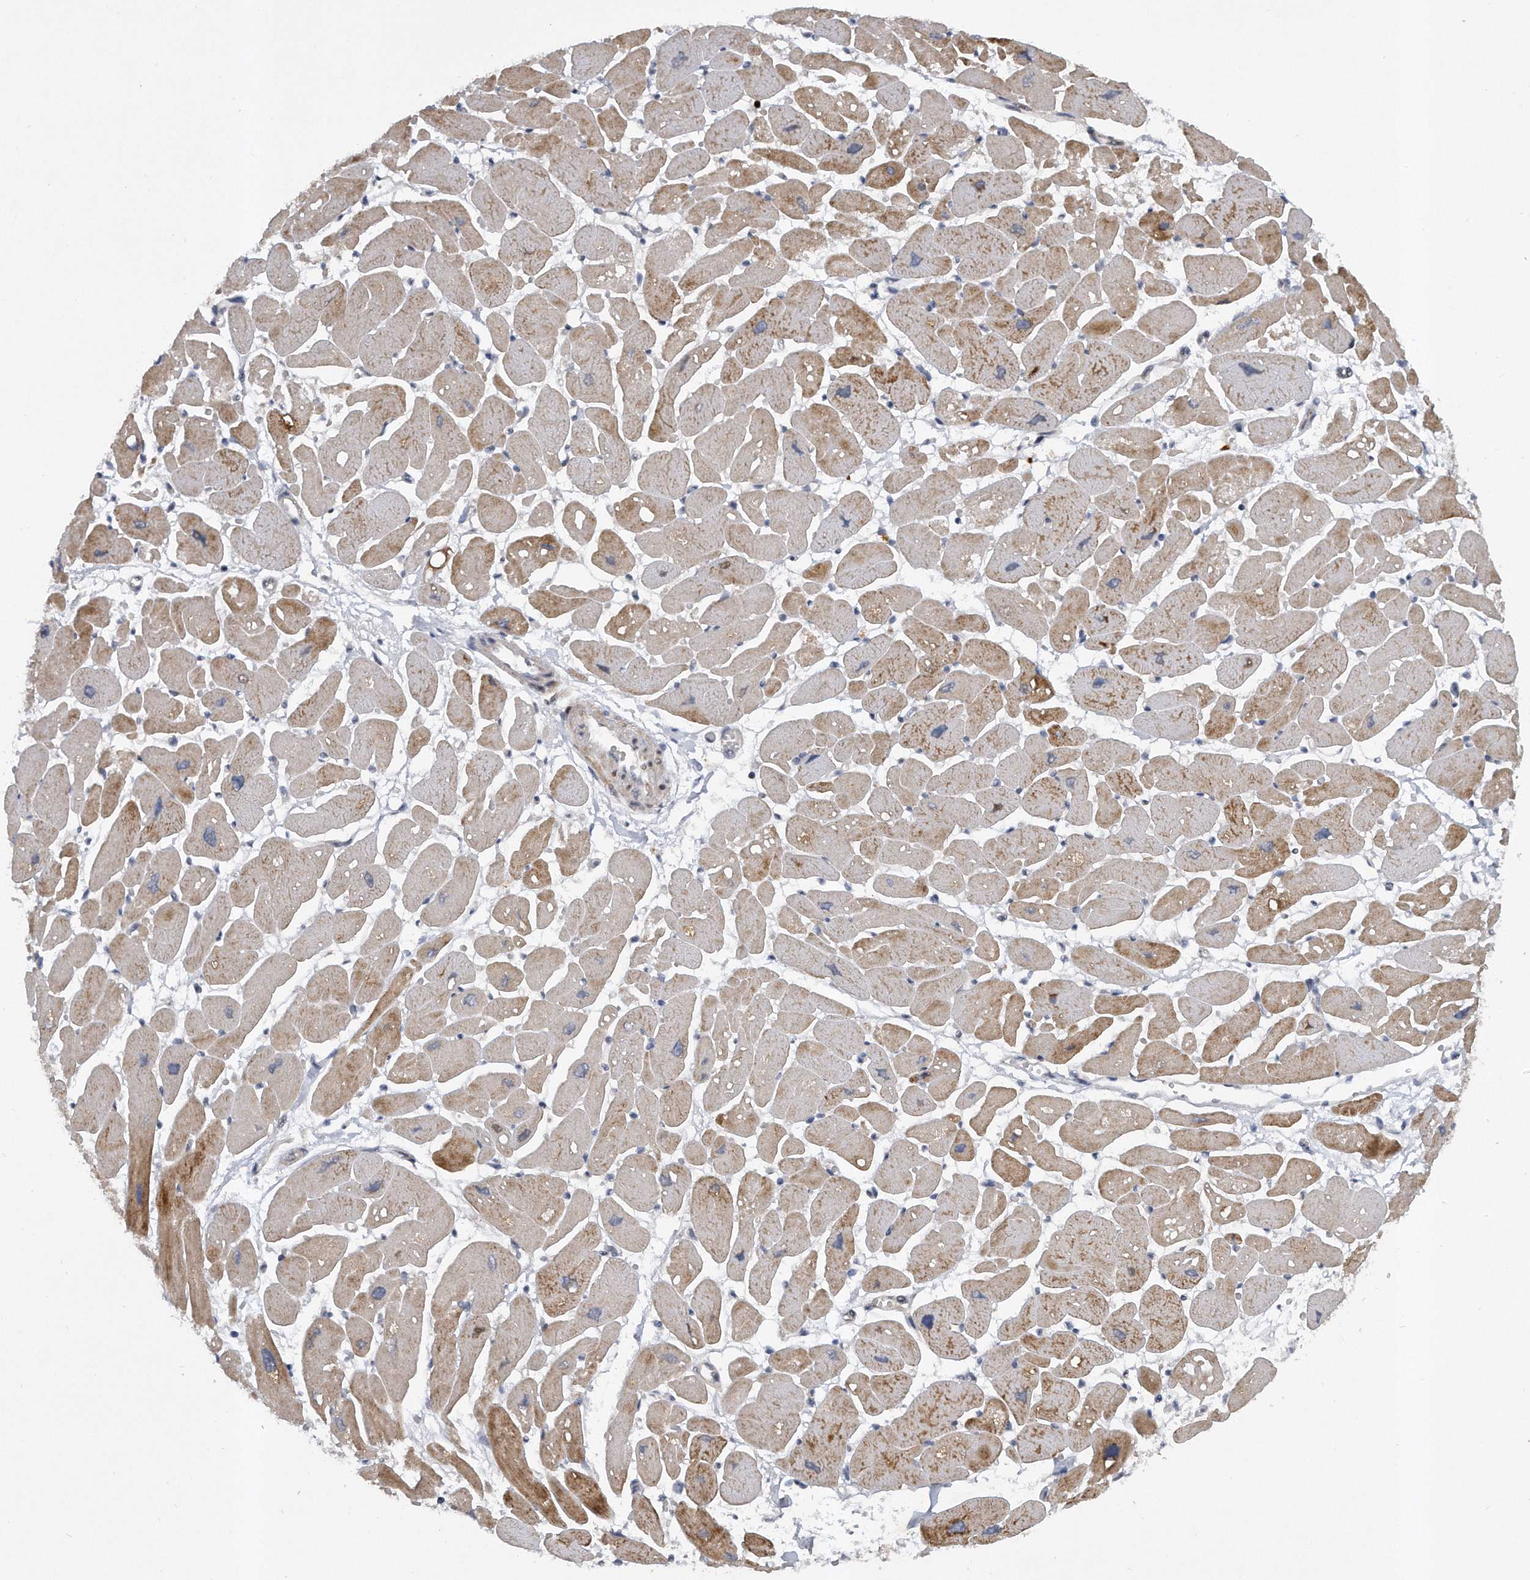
{"staining": {"intensity": "moderate", "quantity": ">75%", "location": "cytoplasmic/membranous"}, "tissue": "heart muscle", "cell_type": "Cardiomyocytes", "image_type": "normal", "snomed": [{"axis": "morphology", "description": "Normal tissue, NOS"}, {"axis": "topography", "description": "Heart"}], "caption": "Heart muscle stained with IHC shows moderate cytoplasmic/membranous positivity in approximately >75% of cardiomyocytes. The protein is stained brown, and the nuclei are stained in blue (DAB (3,3'-diaminobenzidine) IHC with brightfield microscopy, high magnification).", "gene": "PGBD2", "patient": {"sex": "female", "age": 54}}